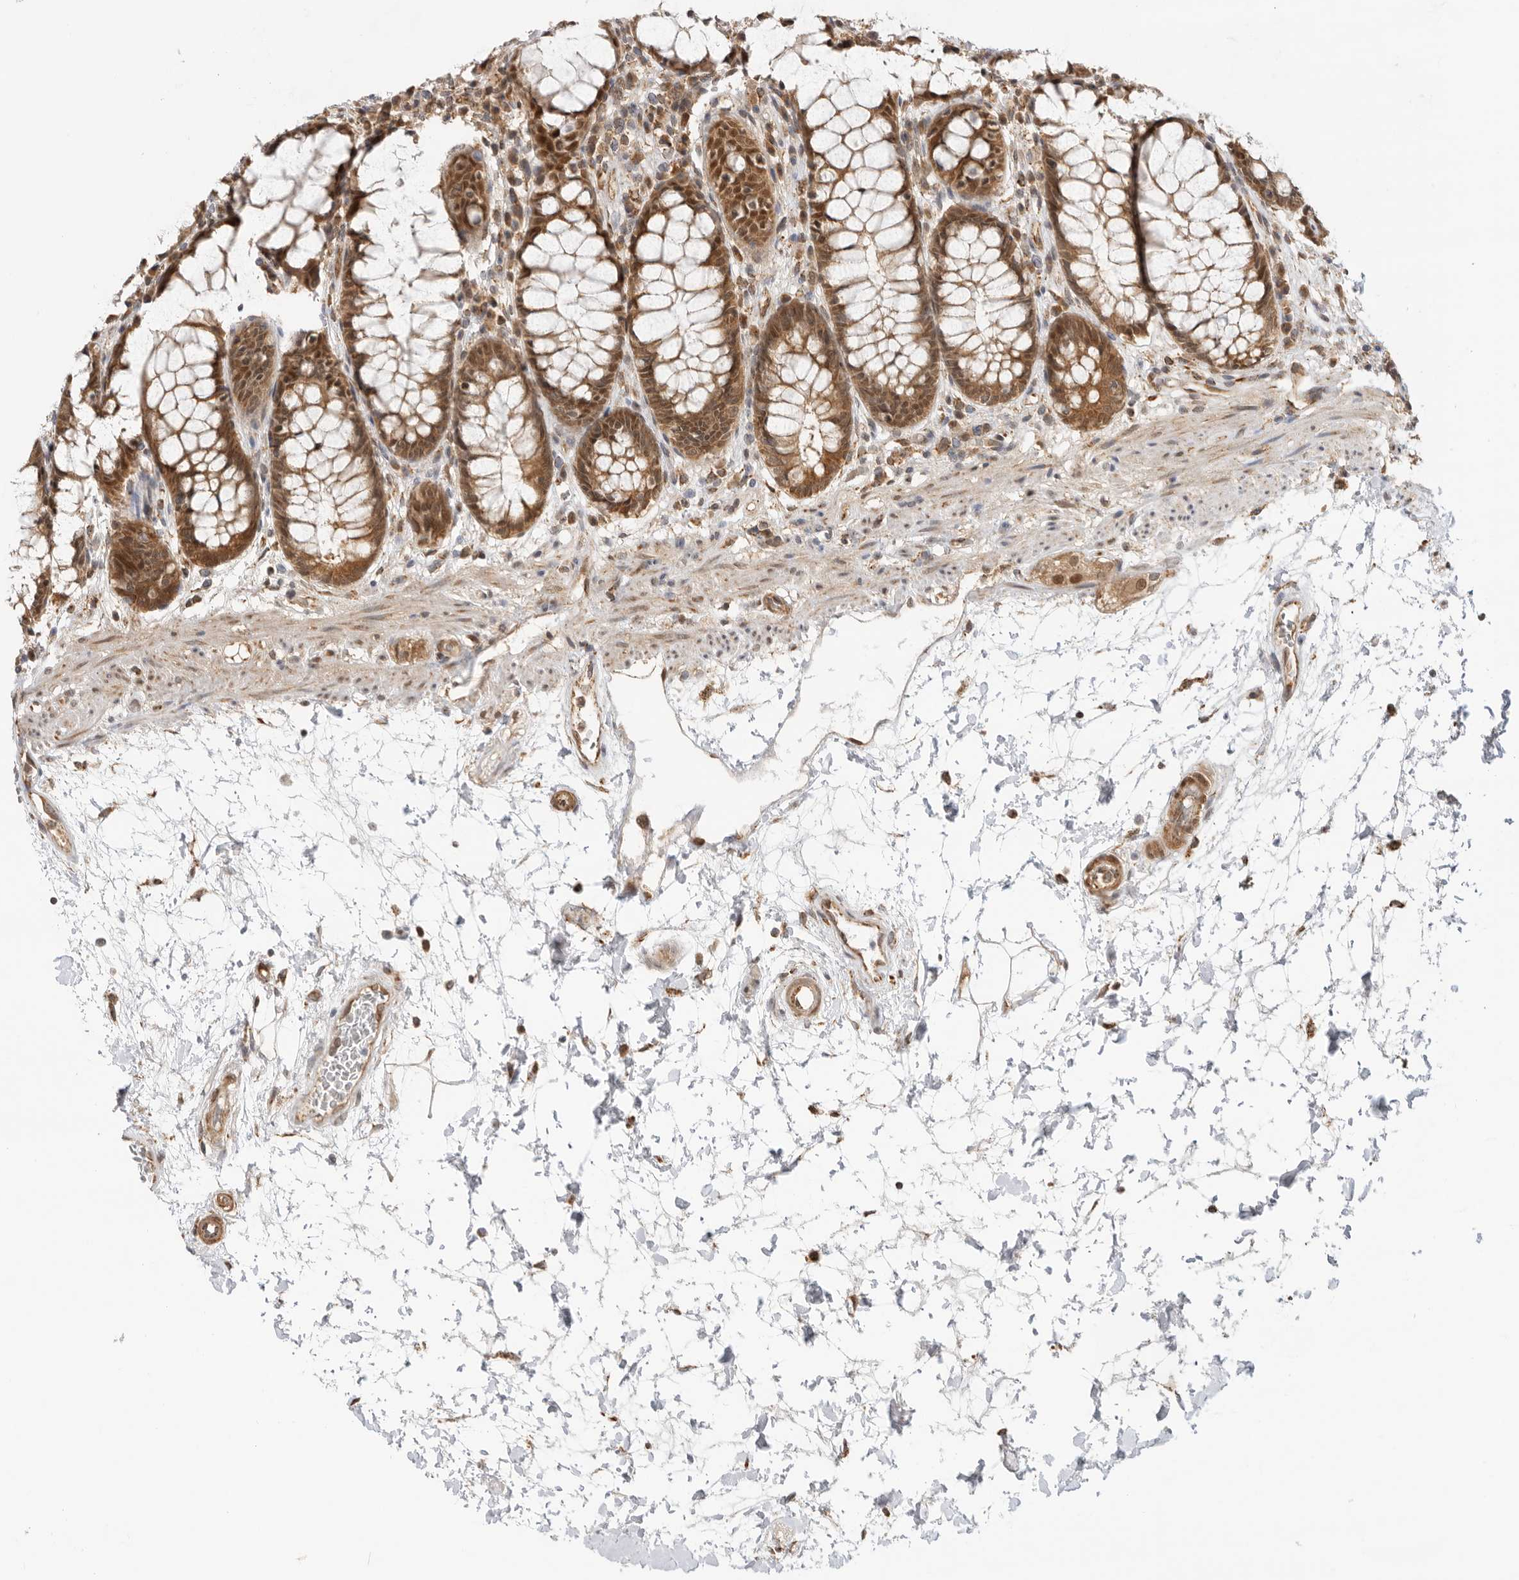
{"staining": {"intensity": "moderate", "quantity": ">75%", "location": "cytoplasmic/membranous,nuclear"}, "tissue": "rectum", "cell_type": "Glandular cells", "image_type": "normal", "snomed": [{"axis": "morphology", "description": "Normal tissue, NOS"}, {"axis": "topography", "description": "Rectum"}], "caption": "The immunohistochemical stain shows moderate cytoplasmic/membranous,nuclear positivity in glandular cells of benign rectum. (brown staining indicates protein expression, while blue staining denotes nuclei).", "gene": "DCAF8", "patient": {"sex": "male", "age": 64}}